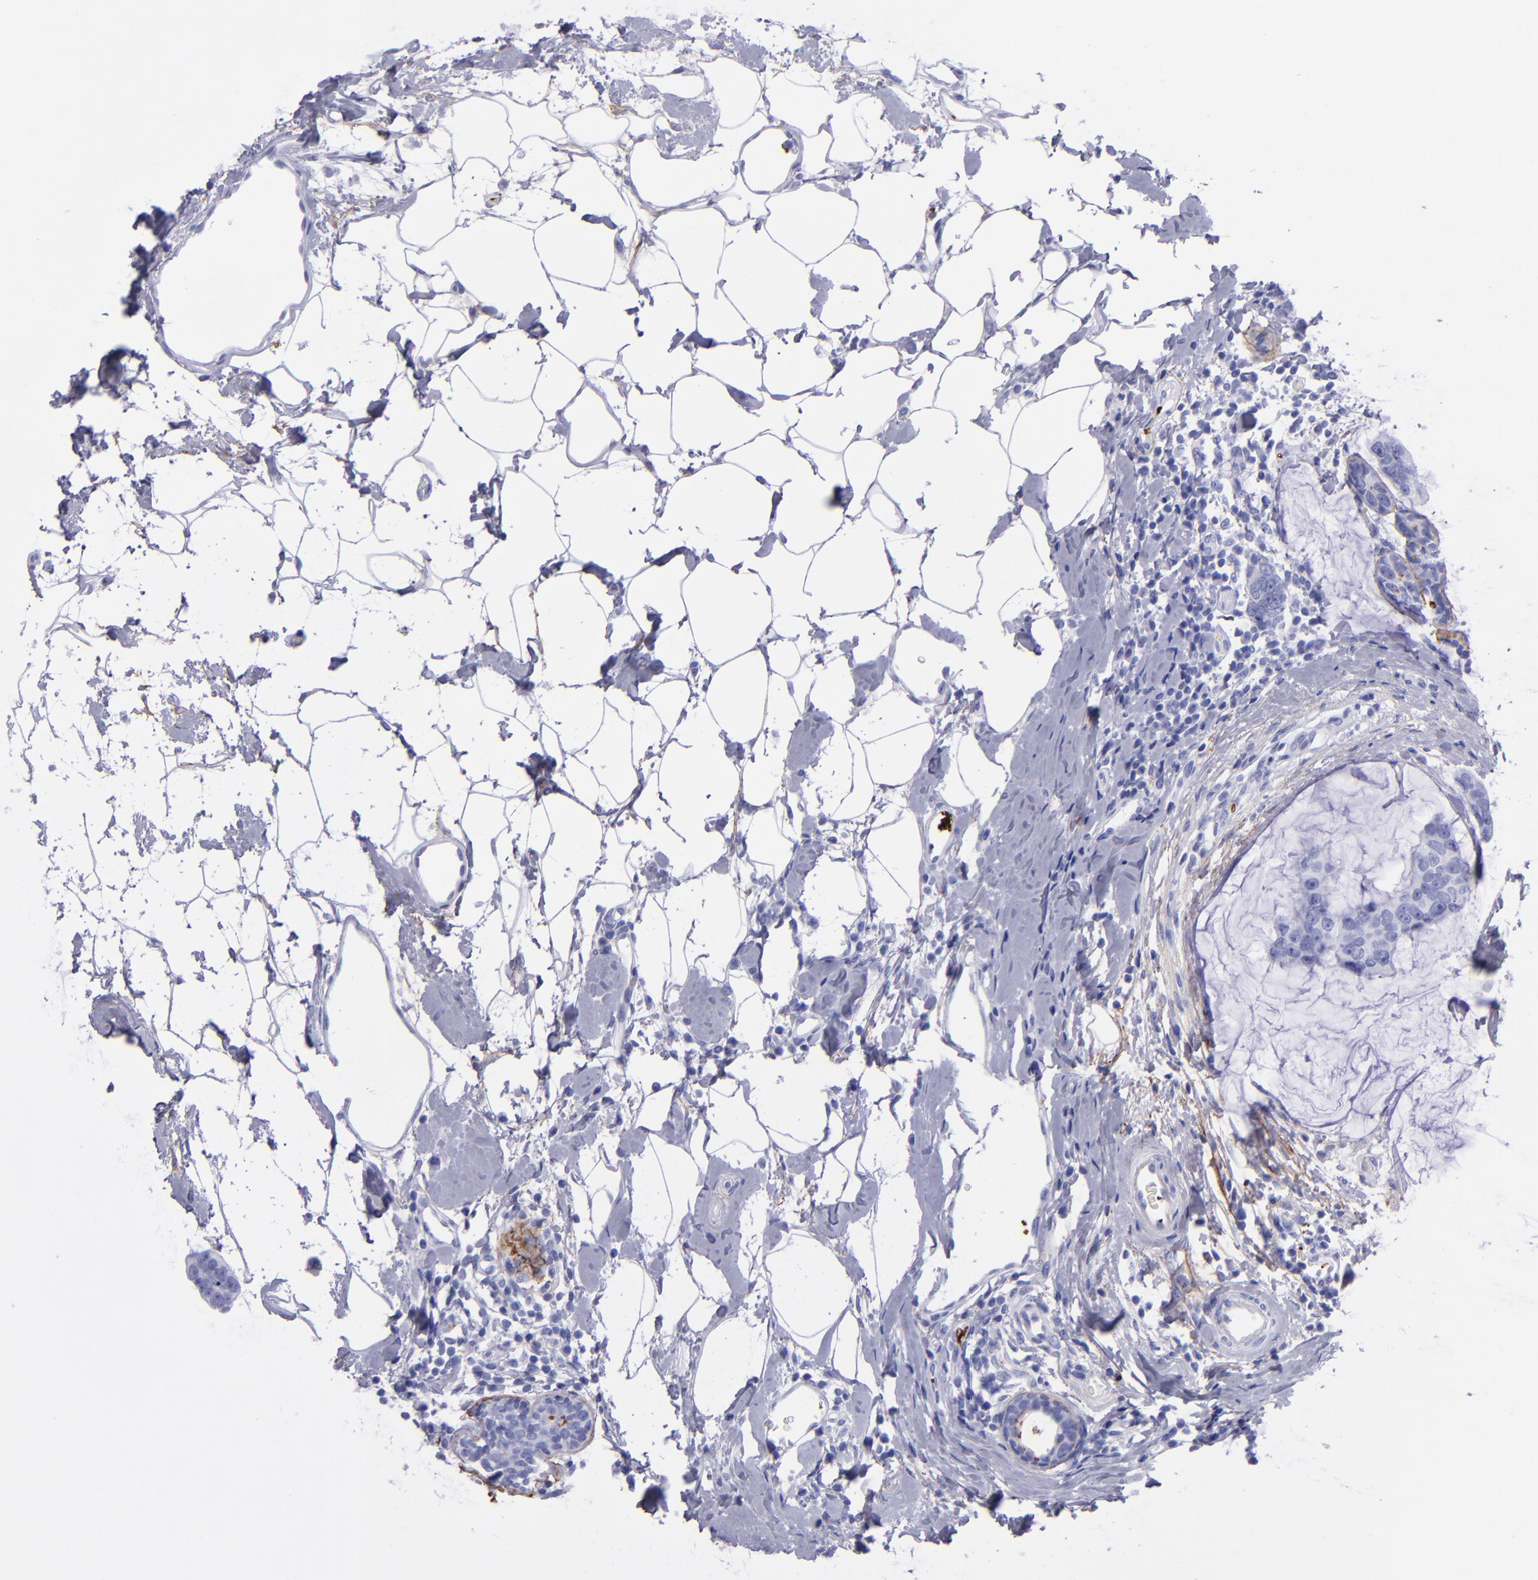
{"staining": {"intensity": "negative", "quantity": "none", "location": "none"}, "tissue": "breast cancer", "cell_type": "Tumor cells", "image_type": "cancer", "snomed": [{"axis": "morphology", "description": "Normal tissue, NOS"}, {"axis": "morphology", "description": "Duct carcinoma"}, {"axis": "topography", "description": "Breast"}], "caption": "Breast intraductal carcinoma was stained to show a protein in brown. There is no significant positivity in tumor cells.", "gene": "EFCAB13", "patient": {"sex": "female", "age": 50}}